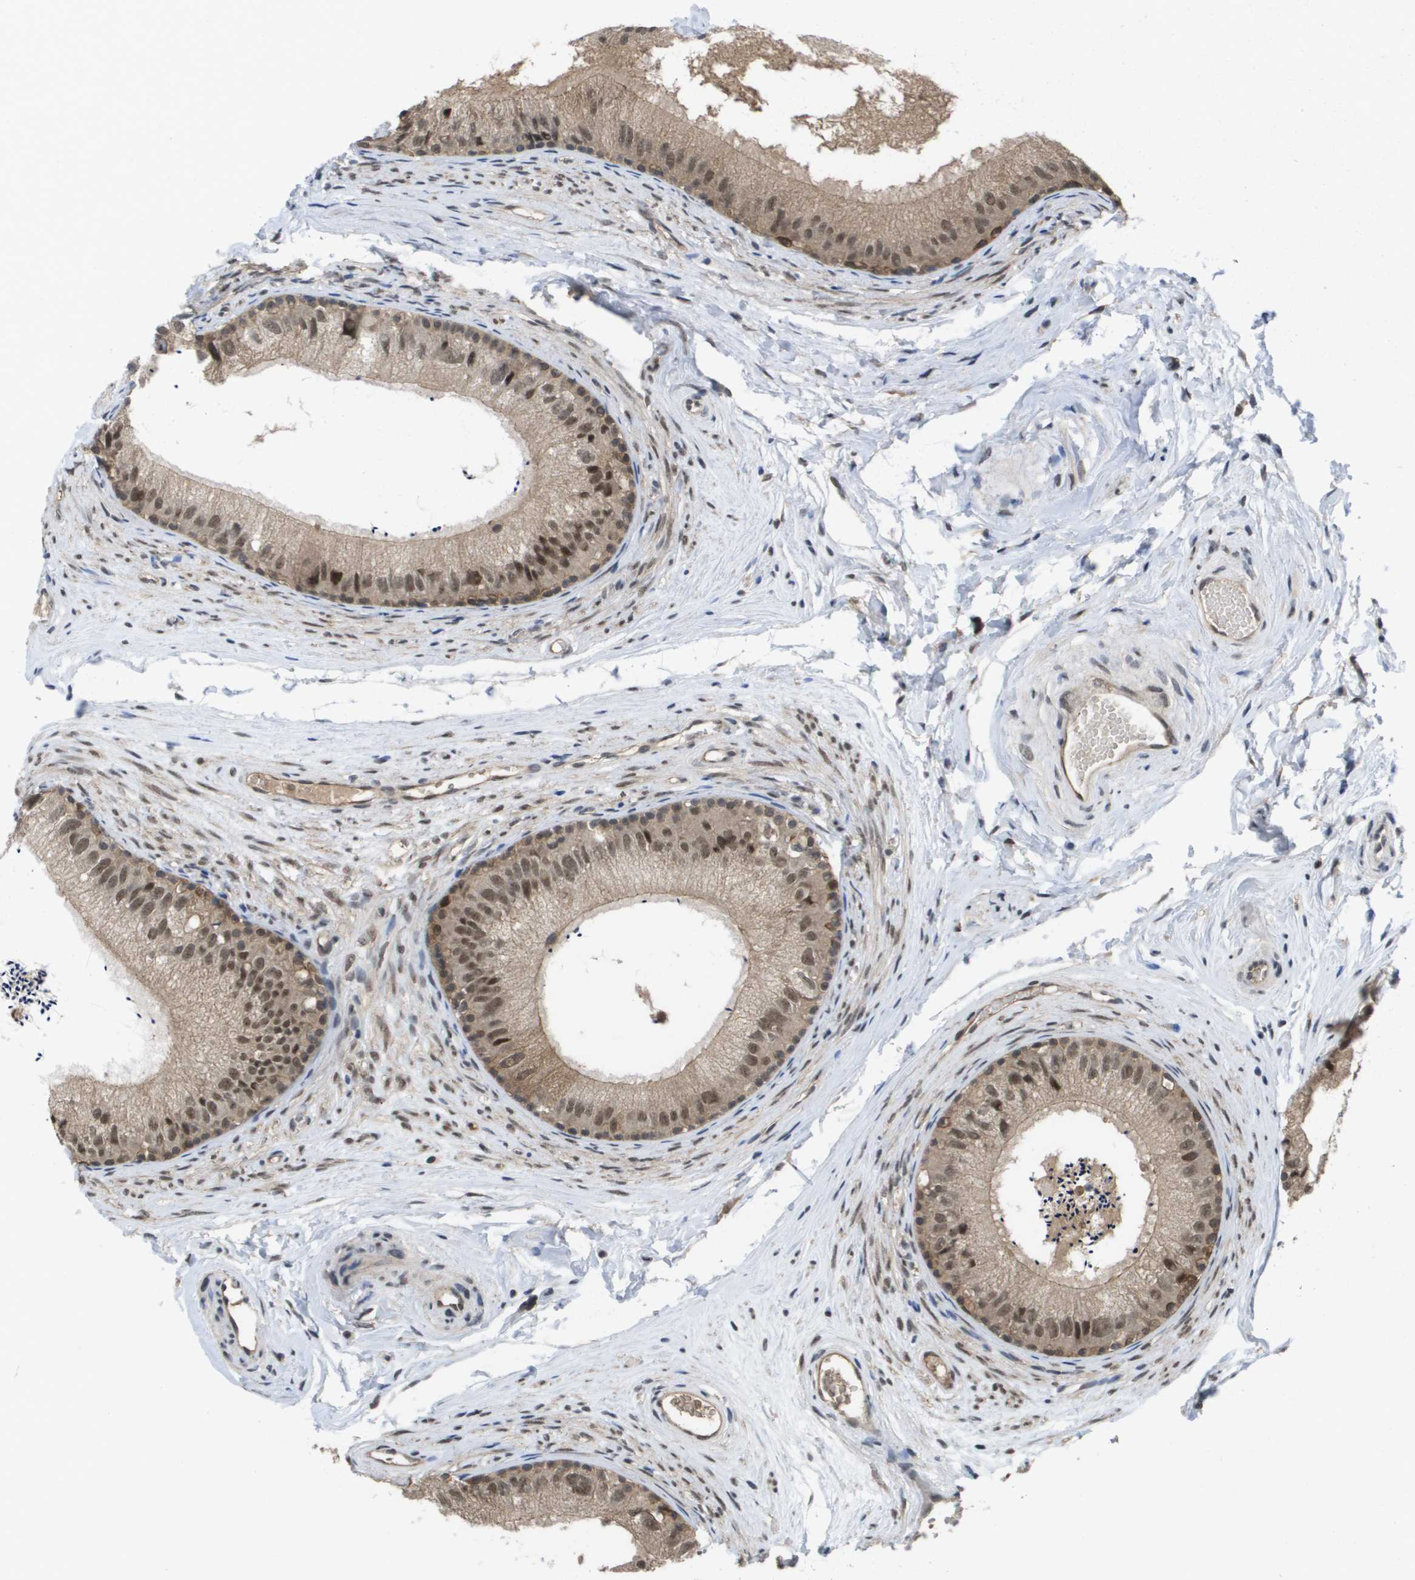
{"staining": {"intensity": "strong", "quantity": ">75%", "location": "cytoplasmic/membranous,nuclear"}, "tissue": "epididymis", "cell_type": "Glandular cells", "image_type": "normal", "snomed": [{"axis": "morphology", "description": "Normal tissue, NOS"}, {"axis": "topography", "description": "Epididymis"}], "caption": "Immunohistochemical staining of normal epididymis displays strong cytoplasmic/membranous,nuclear protein positivity in approximately >75% of glandular cells. The protein is stained brown, and the nuclei are stained in blue (DAB IHC with brightfield microscopy, high magnification).", "gene": "AMBRA1", "patient": {"sex": "male", "age": 56}}